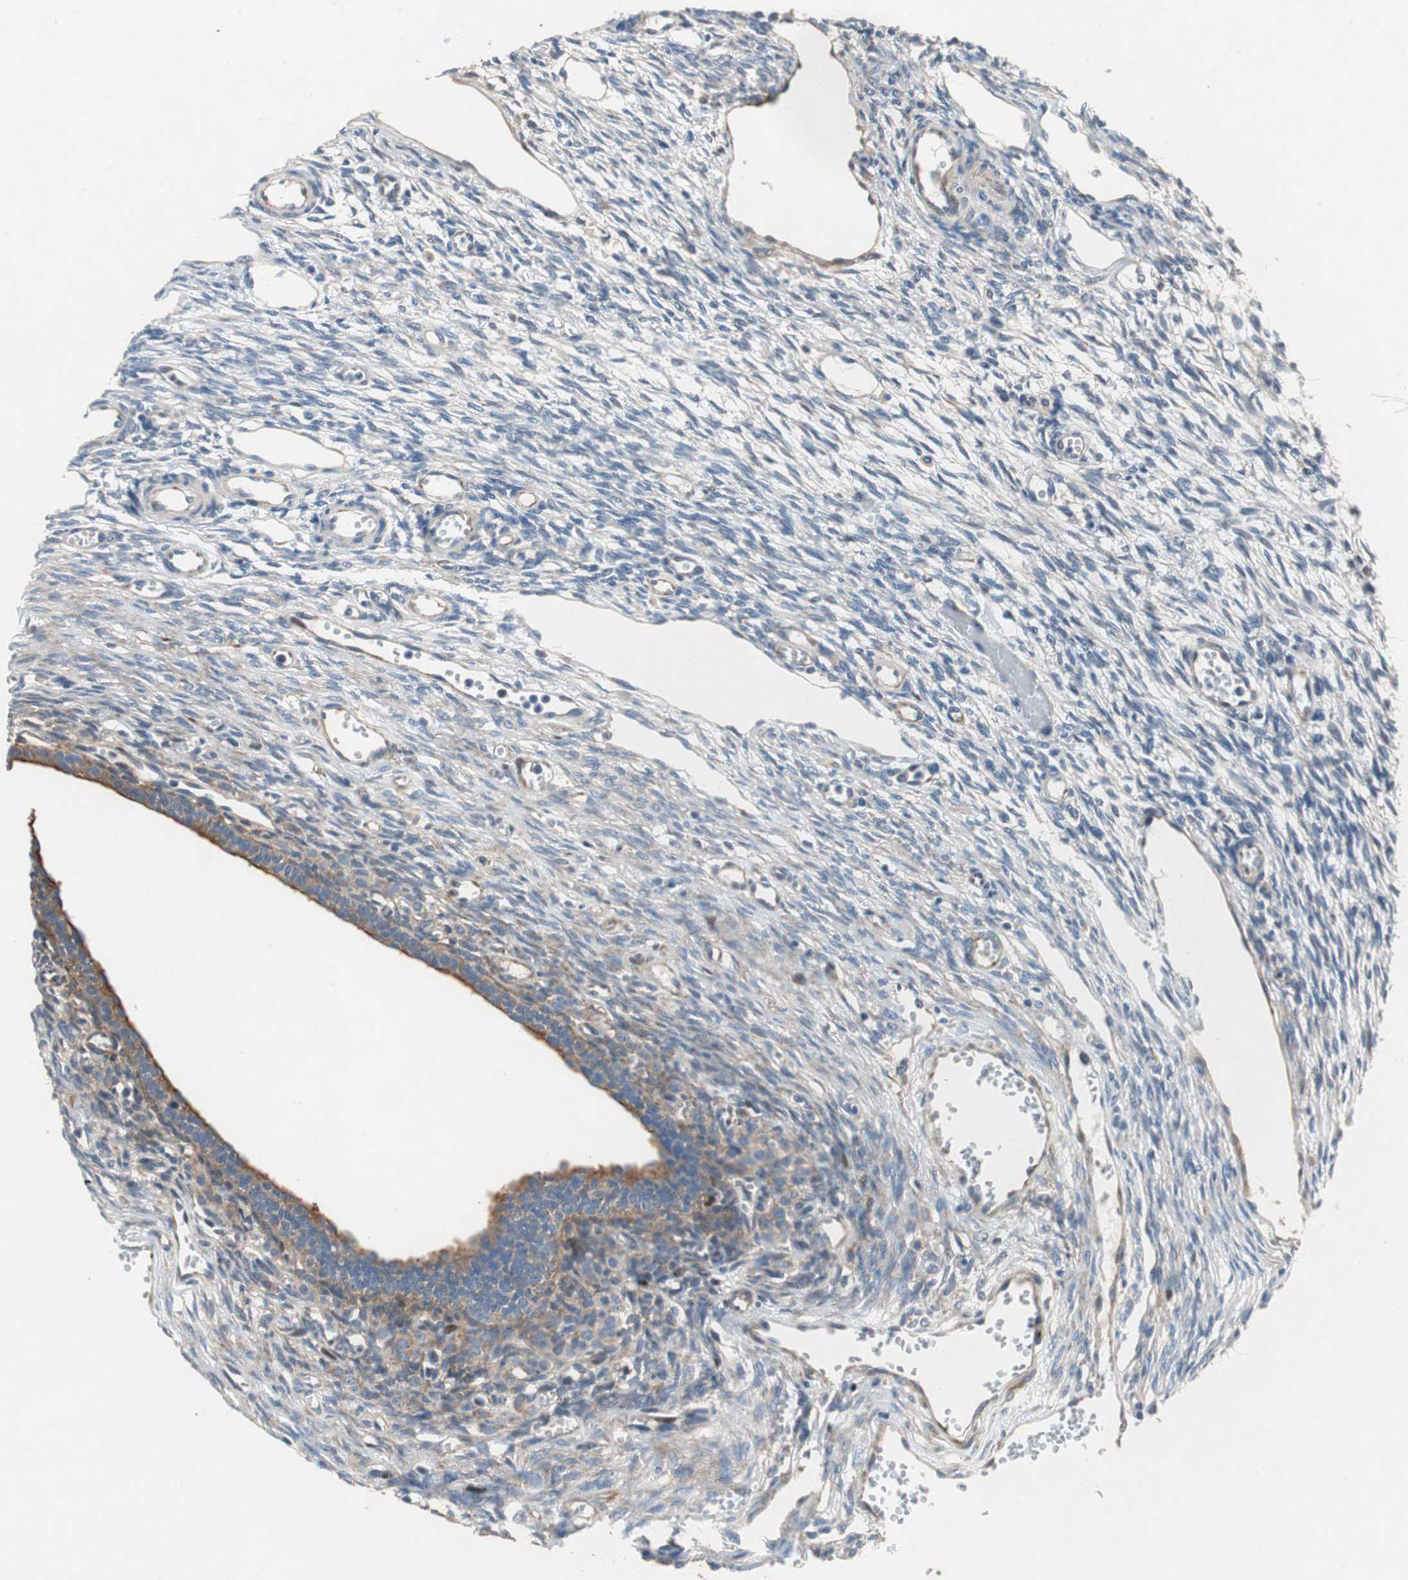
{"staining": {"intensity": "moderate", "quantity": "25%-75%", "location": "cytoplasmic/membranous,nuclear"}, "tissue": "ovary", "cell_type": "Ovarian stroma cells", "image_type": "normal", "snomed": [{"axis": "morphology", "description": "Normal tissue, NOS"}, {"axis": "topography", "description": "Ovary"}], "caption": "Protein positivity by immunohistochemistry reveals moderate cytoplasmic/membranous,nuclear expression in approximately 25%-75% of ovarian stroma cells in normal ovary.", "gene": "RPL35", "patient": {"sex": "female", "age": 33}}